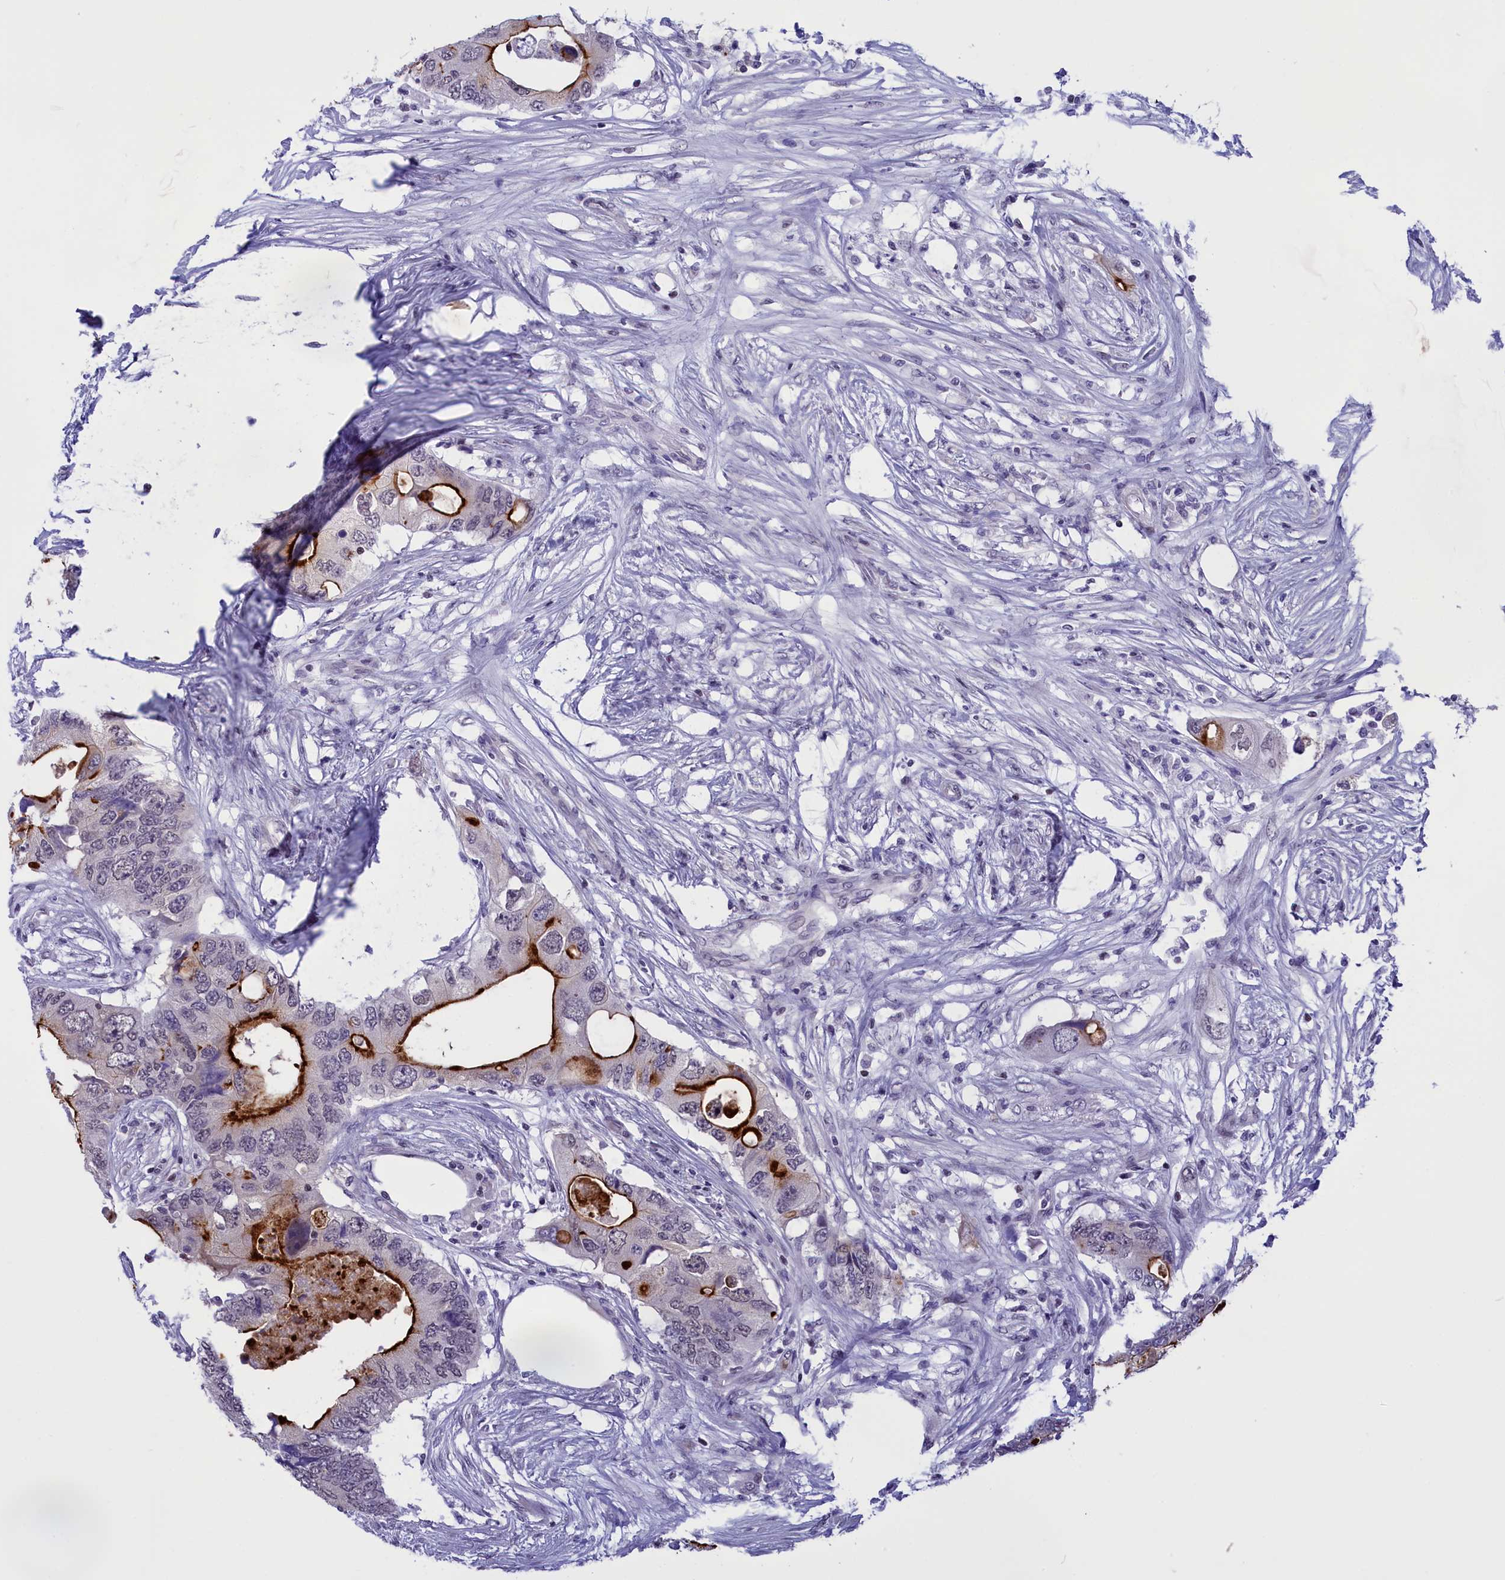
{"staining": {"intensity": "strong", "quantity": "25%-75%", "location": "cytoplasmic/membranous"}, "tissue": "colorectal cancer", "cell_type": "Tumor cells", "image_type": "cancer", "snomed": [{"axis": "morphology", "description": "Adenocarcinoma, NOS"}, {"axis": "topography", "description": "Colon"}], "caption": "This micrograph displays colorectal cancer (adenocarcinoma) stained with immunohistochemistry to label a protein in brown. The cytoplasmic/membranous of tumor cells show strong positivity for the protein. Nuclei are counter-stained blue.", "gene": "SPIRE2", "patient": {"sex": "male", "age": 71}}